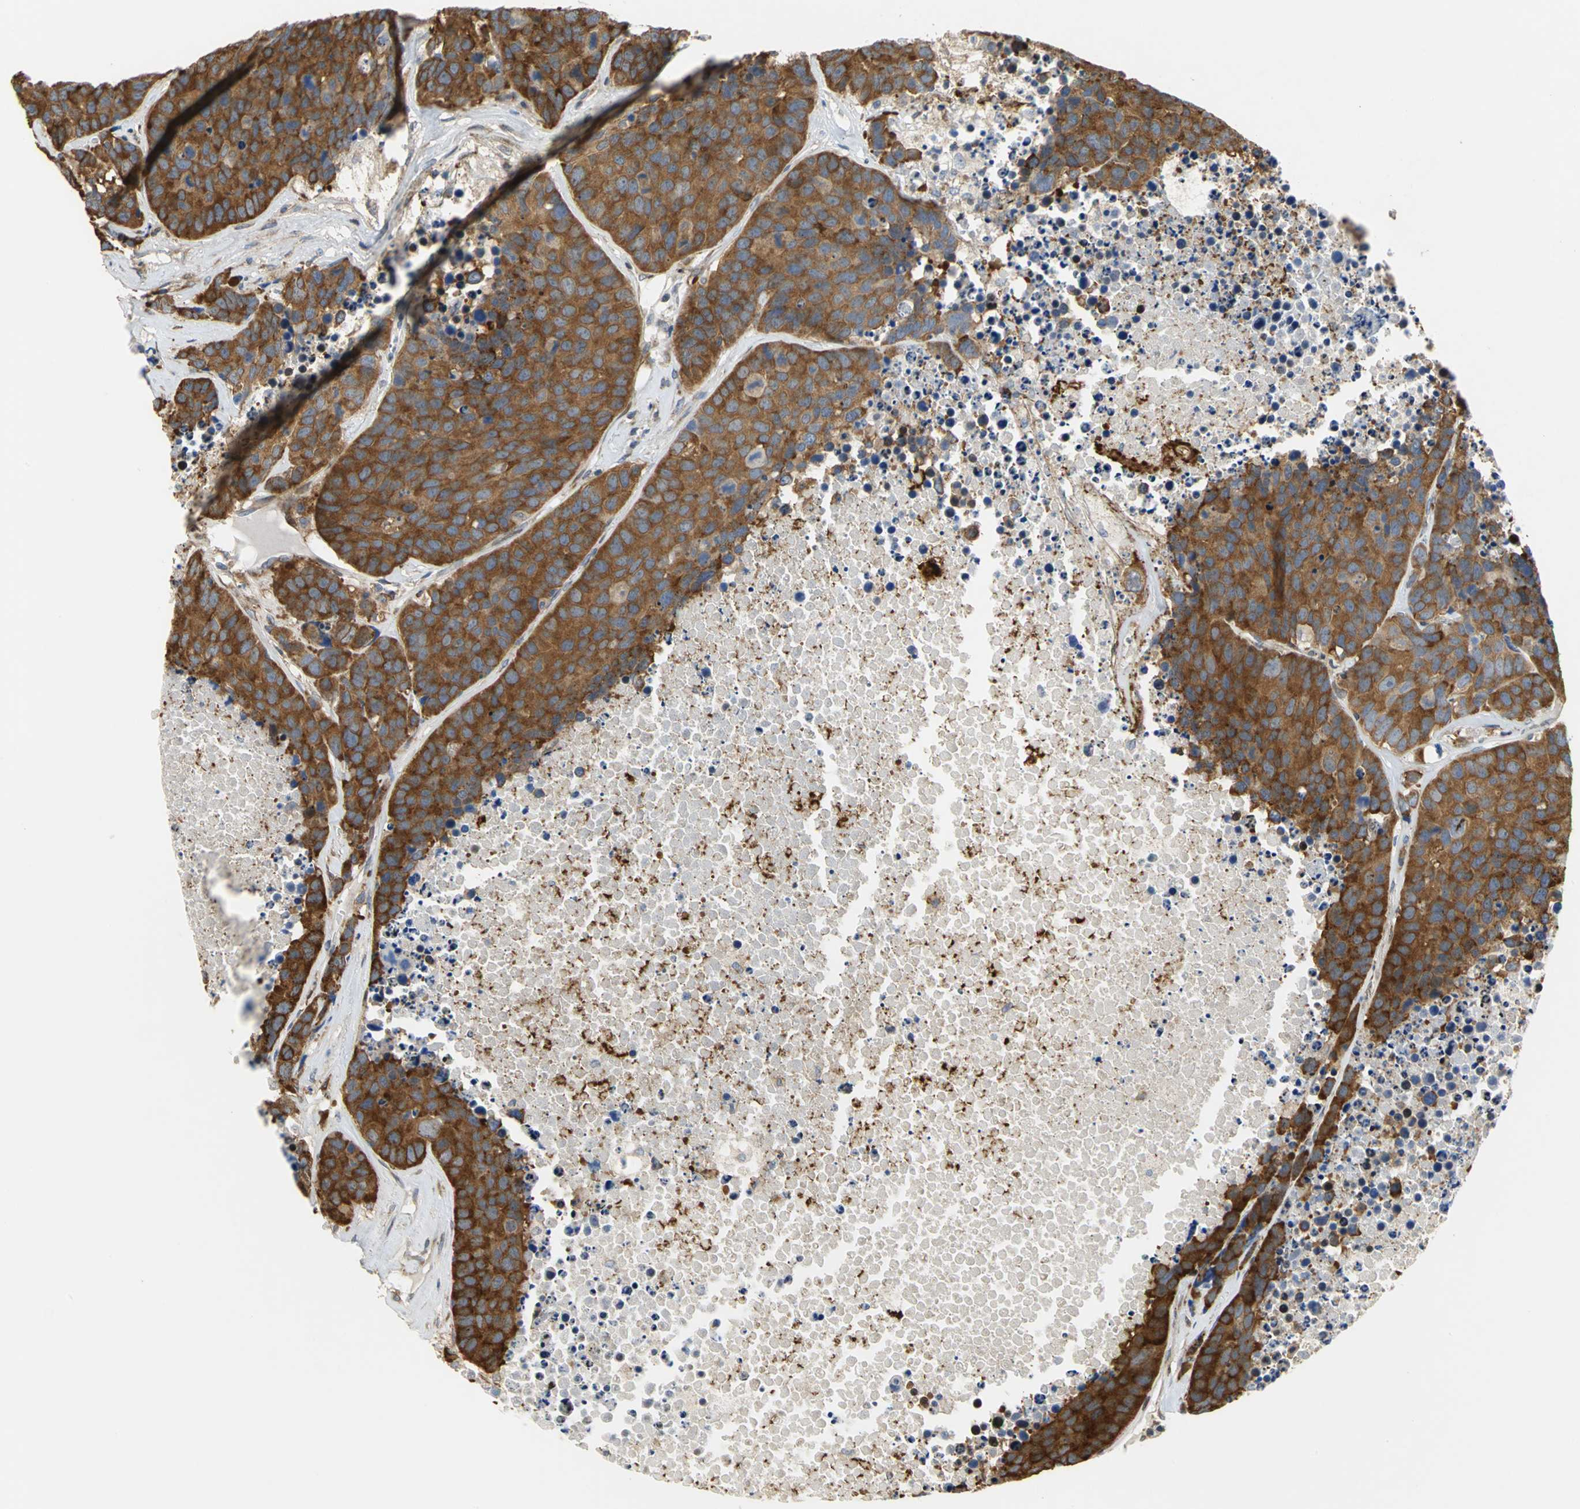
{"staining": {"intensity": "strong", "quantity": ">75%", "location": "cytoplasmic/membranous"}, "tissue": "carcinoid", "cell_type": "Tumor cells", "image_type": "cancer", "snomed": [{"axis": "morphology", "description": "Carcinoid, malignant, NOS"}, {"axis": "topography", "description": "Lung"}], "caption": "Tumor cells show high levels of strong cytoplasmic/membranous expression in approximately >75% of cells in human malignant carcinoid.", "gene": "YBX1", "patient": {"sex": "male", "age": 60}}